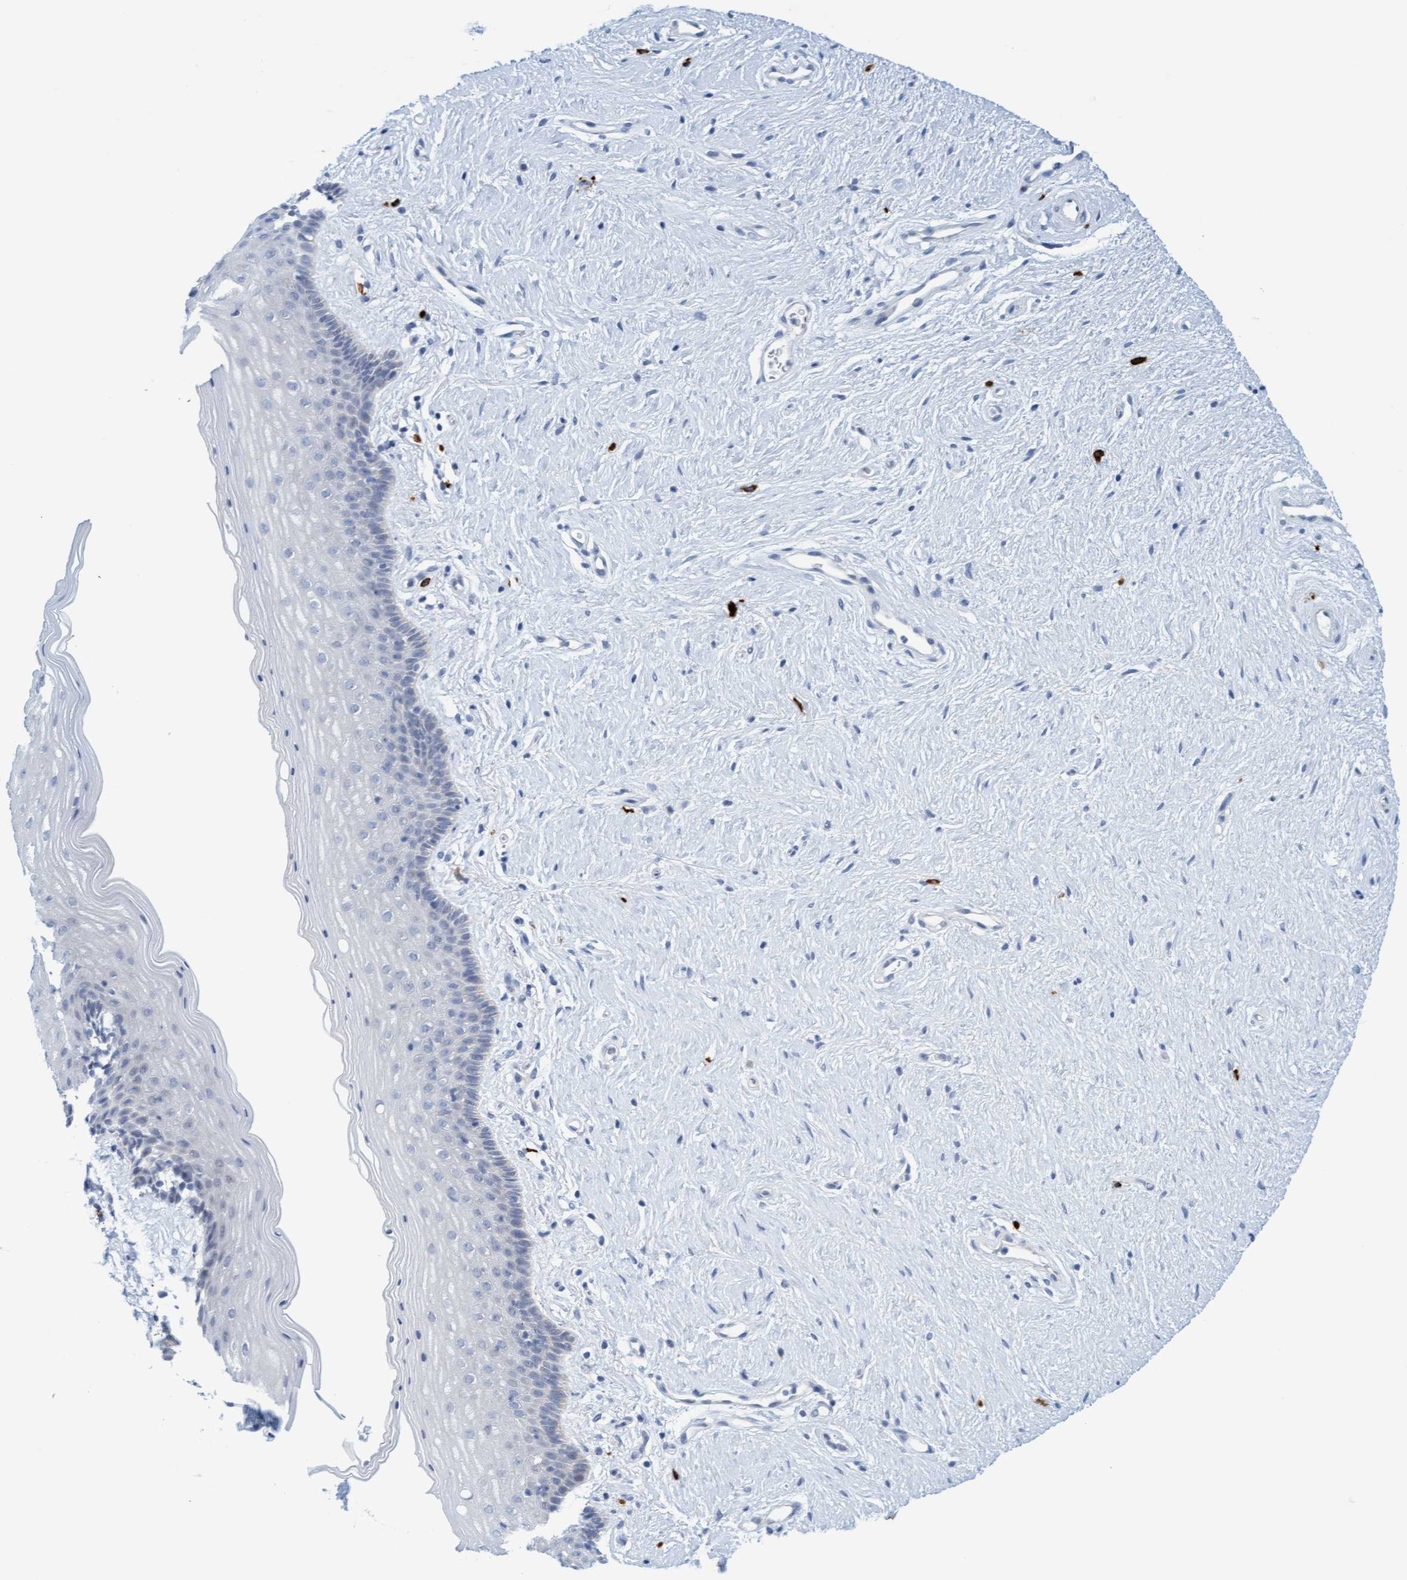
{"staining": {"intensity": "negative", "quantity": "none", "location": "none"}, "tissue": "vagina", "cell_type": "Squamous epithelial cells", "image_type": "normal", "snomed": [{"axis": "morphology", "description": "Normal tissue, NOS"}, {"axis": "topography", "description": "Vagina"}], "caption": "IHC histopathology image of benign vagina stained for a protein (brown), which reveals no expression in squamous epithelial cells.", "gene": "CPA3", "patient": {"sex": "female", "age": 44}}